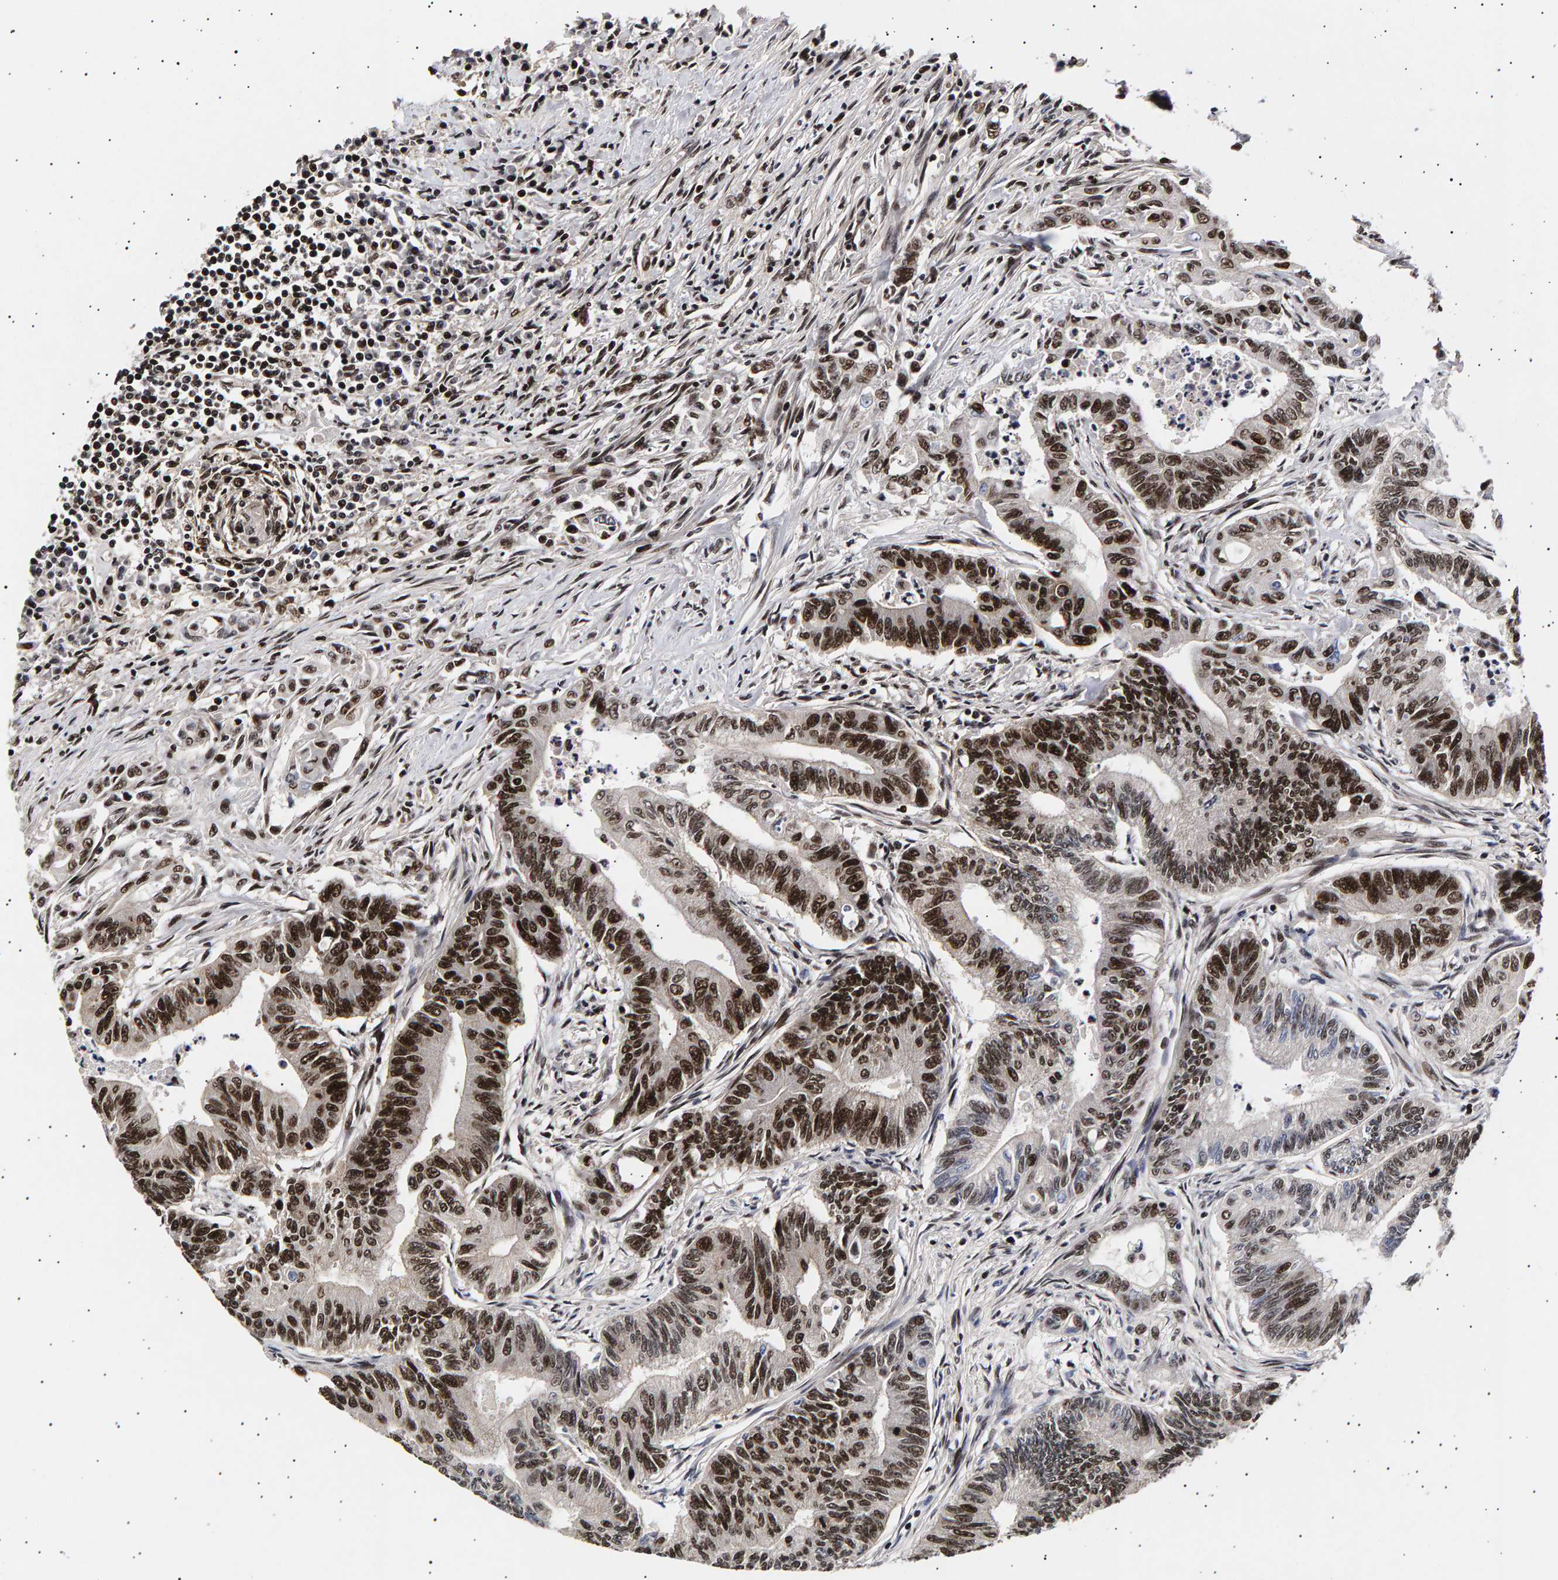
{"staining": {"intensity": "strong", "quantity": ">75%", "location": "nuclear"}, "tissue": "colorectal cancer", "cell_type": "Tumor cells", "image_type": "cancer", "snomed": [{"axis": "morphology", "description": "Adenoma, NOS"}, {"axis": "morphology", "description": "Adenocarcinoma, NOS"}, {"axis": "topography", "description": "Colon"}], "caption": "Colorectal cancer (adenocarcinoma) stained for a protein (brown) displays strong nuclear positive positivity in approximately >75% of tumor cells.", "gene": "ANKRD40", "patient": {"sex": "male", "age": 79}}